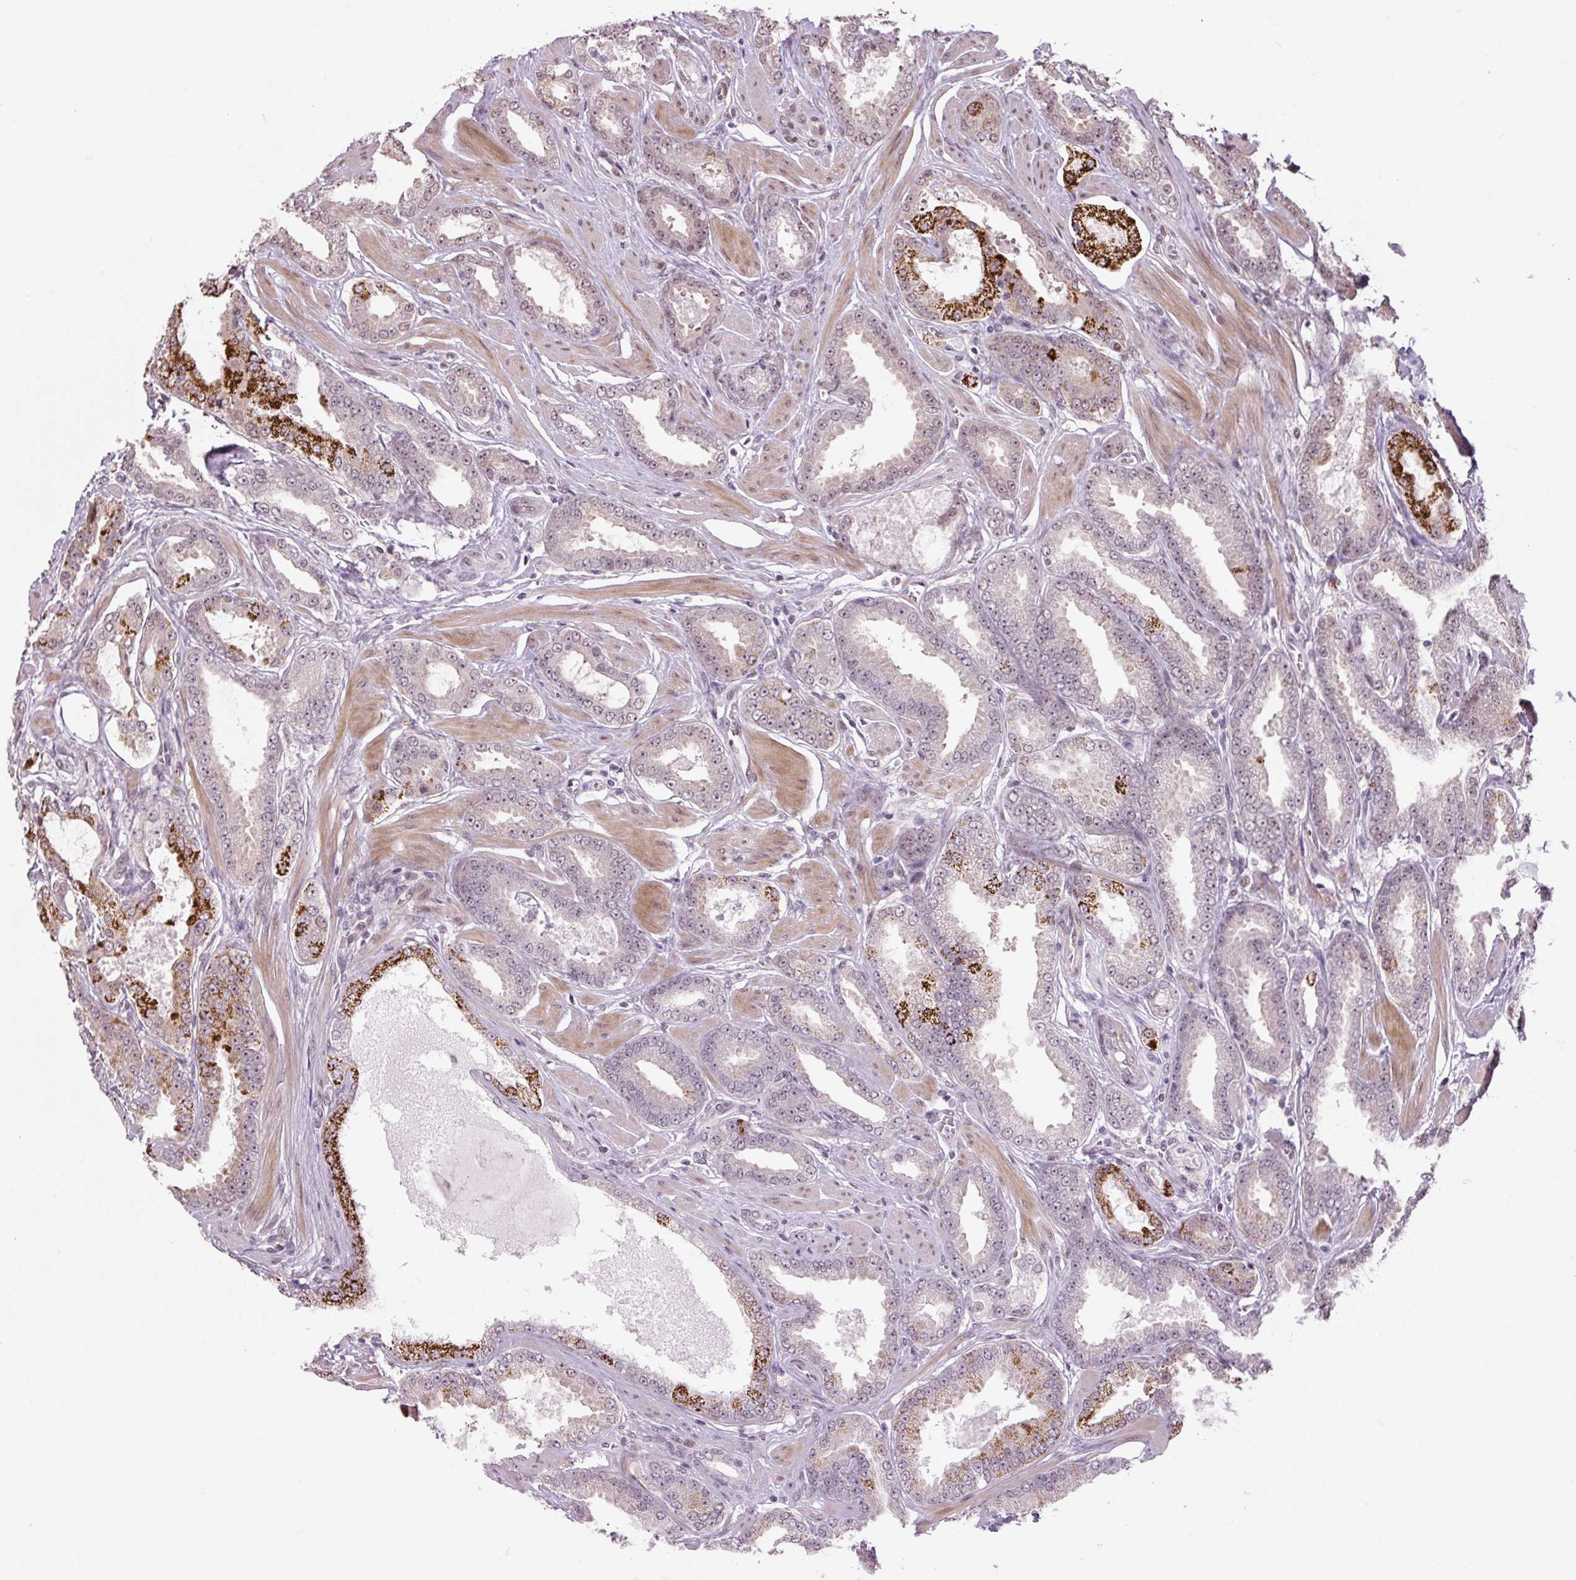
{"staining": {"intensity": "strong", "quantity": "<25%", "location": "cytoplasmic/membranous"}, "tissue": "prostate cancer", "cell_type": "Tumor cells", "image_type": "cancer", "snomed": [{"axis": "morphology", "description": "Adenocarcinoma, Low grade"}, {"axis": "topography", "description": "Prostate"}], "caption": "This is a micrograph of IHC staining of prostate adenocarcinoma (low-grade), which shows strong positivity in the cytoplasmic/membranous of tumor cells.", "gene": "TCFL5", "patient": {"sex": "male", "age": 42}}